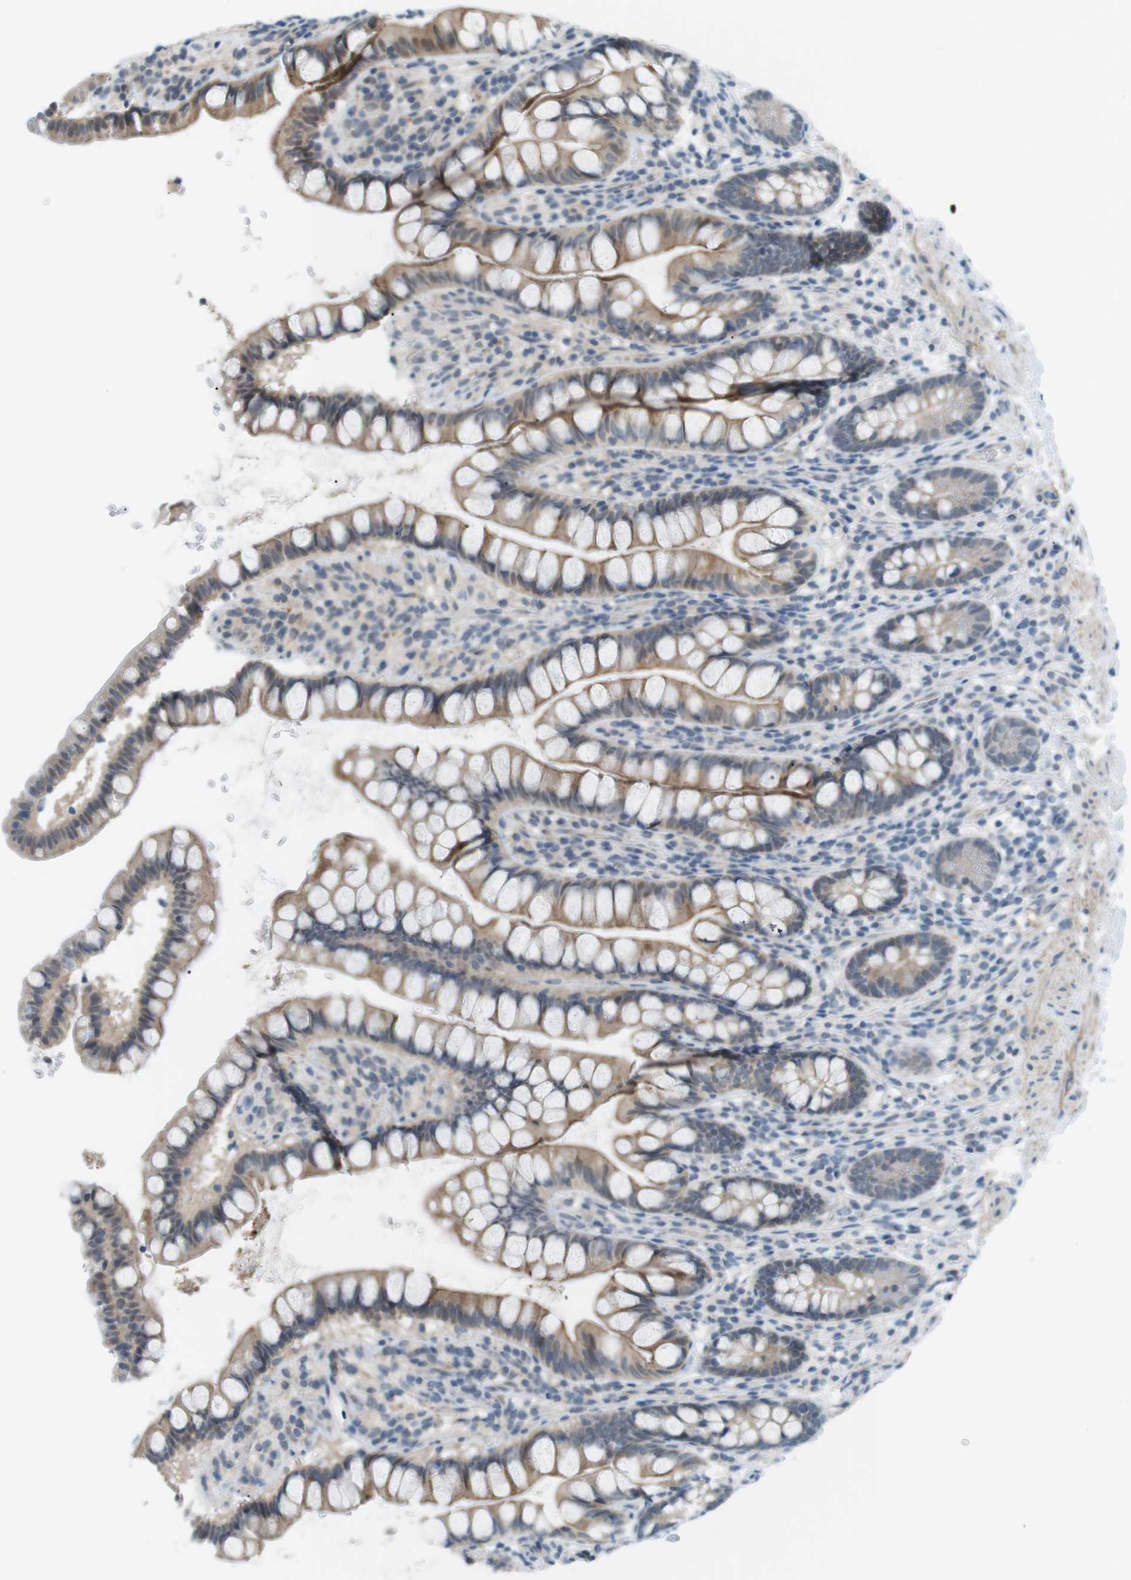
{"staining": {"intensity": "weak", "quantity": "25%-75%", "location": "cytoplasmic/membranous"}, "tissue": "small intestine", "cell_type": "Glandular cells", "image_type": "normal", "snomed": [{"axis": "morphology", "description": "Normal tissue, NOS"}, {"axis": "topography", "description": "Small intestine"}], "caption": "Protein expression analysis of unremarkable small intestine exhibits weak cytoplasmic/membranous expression in approximately 25%-75% of glandular cells.", "gene": "RTN3", "patient": {"sex": "female", "age": 84}}